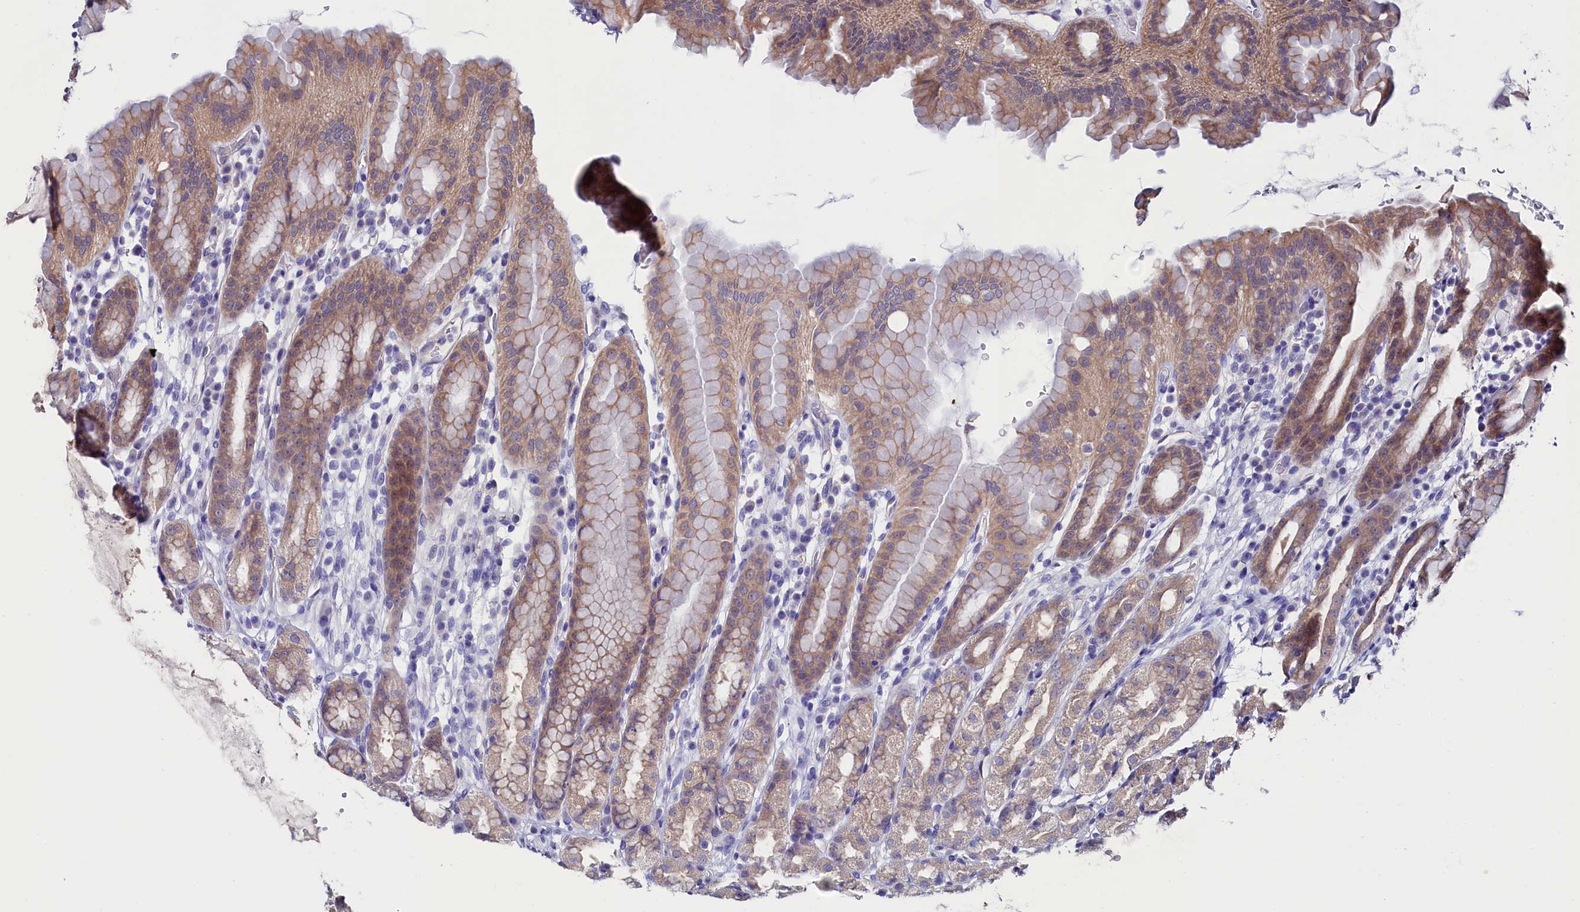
{"staining": {"intensity": "moderate", "quantity": "25%-75%", "location": "cytoplasmic/membranous"}, "tissue": "stomach", "cell_type": "Glandular cells", "image_type": "normal", "snomed": [{"axis": "morphology", "description": "Normal tissue, NOS"}, {"axis": "topography", "description": "Stomach, upper"}], "caption": "DAB (3,3'-diaminobenzidine) immunohistochemical staining of benign human stomach displays moderate cytoplasmic/membranous protein expression in about 25%-75% of glandular cells. The protein is shown in brown color, while the nuclei are stained blue.", "gene": "CIAPIN1", "patient": {"sex": "male", "age": 47}}